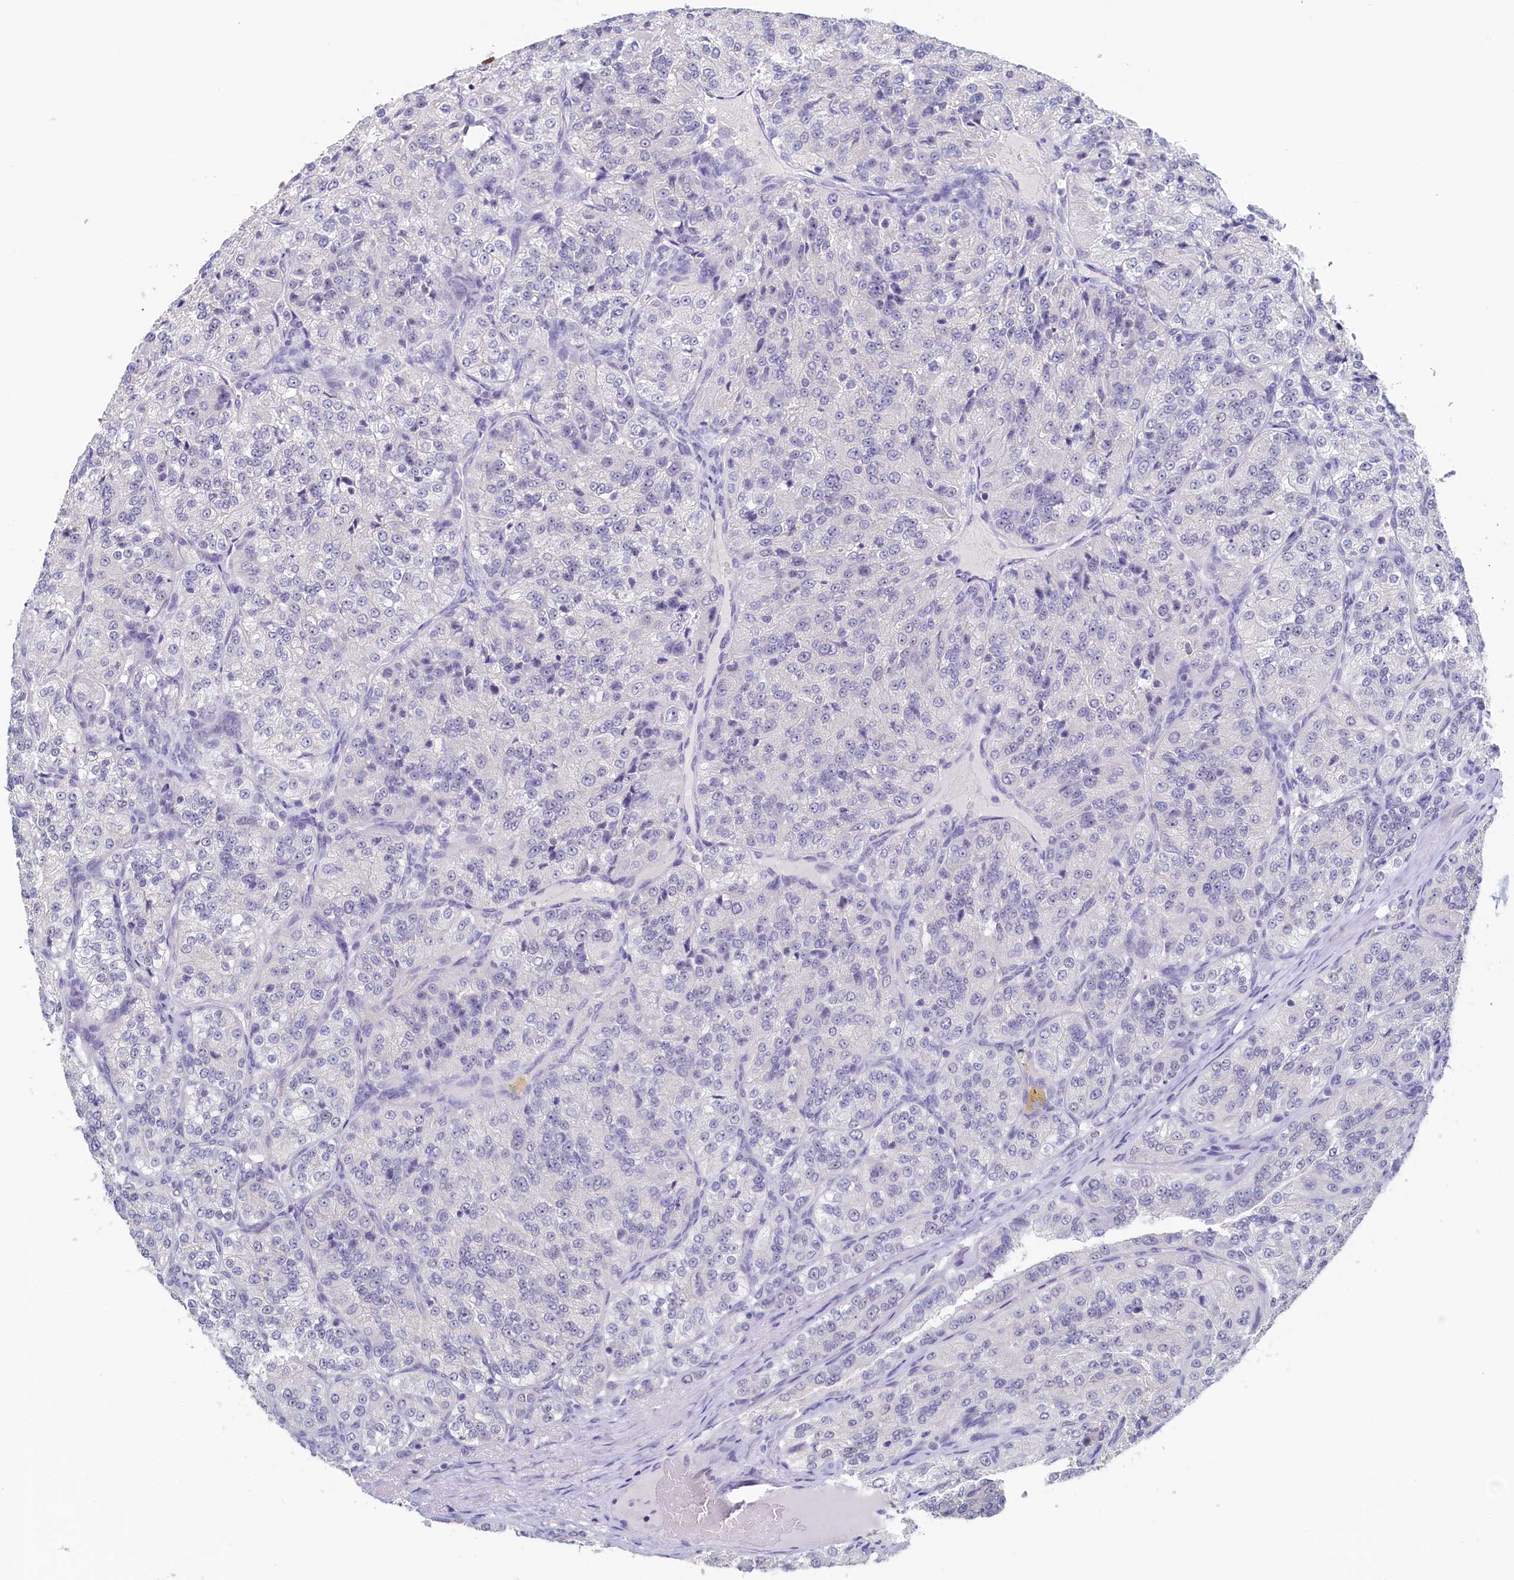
{"staining": {"intensity": "negative", "quantity": "none", "location": "none"}, "tissue": "renal cancer", "cell_type": "Tumor cells", "image_type": "cancer", "snomed": [{"axis": "morphology", "description": "Adenocarcinoma, NOS"}, {"axis": "topography", "description": "Kidney"}], "caption": "This is a micrograph of IHC staining of renal cancer (adenocarcinoma), which shows no positivity in tumor cells. The staining was performed using DAB (3,3'-diaminobenzidine) to visualize the protein expression in brown, while the nuclei were stained in blue with hematoxylin (Magnification: 20x).", "gene": "MOSPD3", "patient": {"sex": "female", "age": 63}}